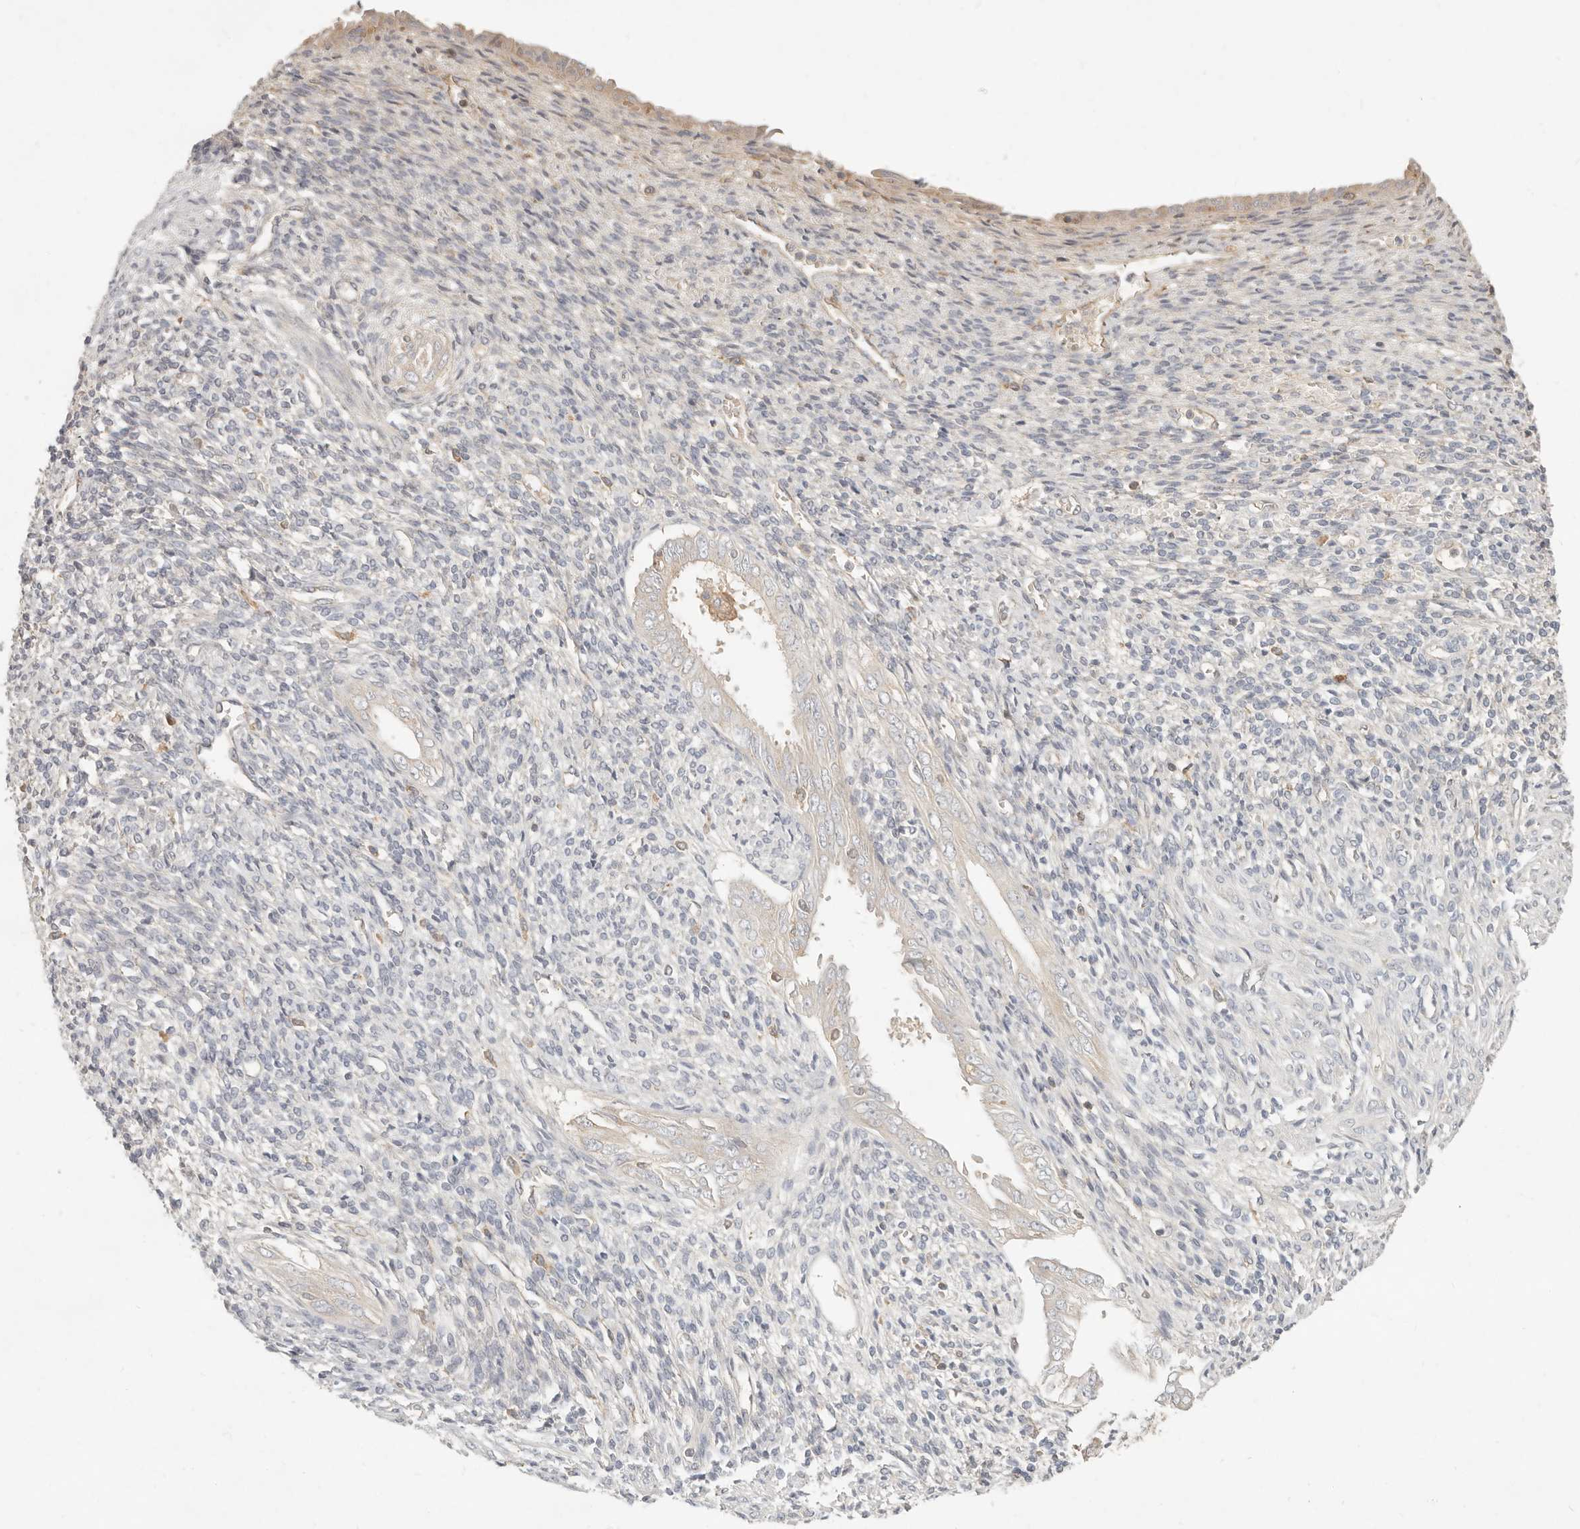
{"staining": {"intensity": "negative", "quantity": "none", "location": "none"}, "tissue": "endometrium", "cell_type": "Cells in endometrial stroma", "image_type": "normal", "snomed": [{"axis": "morphology", "description": "Normal tissue, NOS"}, {"axis": "topography", "description": "Endometrium"}], "caption": "Immunohistochemistry photomicrograph of normal endometrium stained for a protein (brown), which demonstrates no expression in cells in endometrial stroma. The staining was performed using DAB (3,3'-diaminobenzidine) to visualize the protein expression in brown, while the nuclei were stained in blue with hematoxylin (Magnification: 20x).", "gene": "NECAP2", "patient": {"sex": "female", "age": 66}}